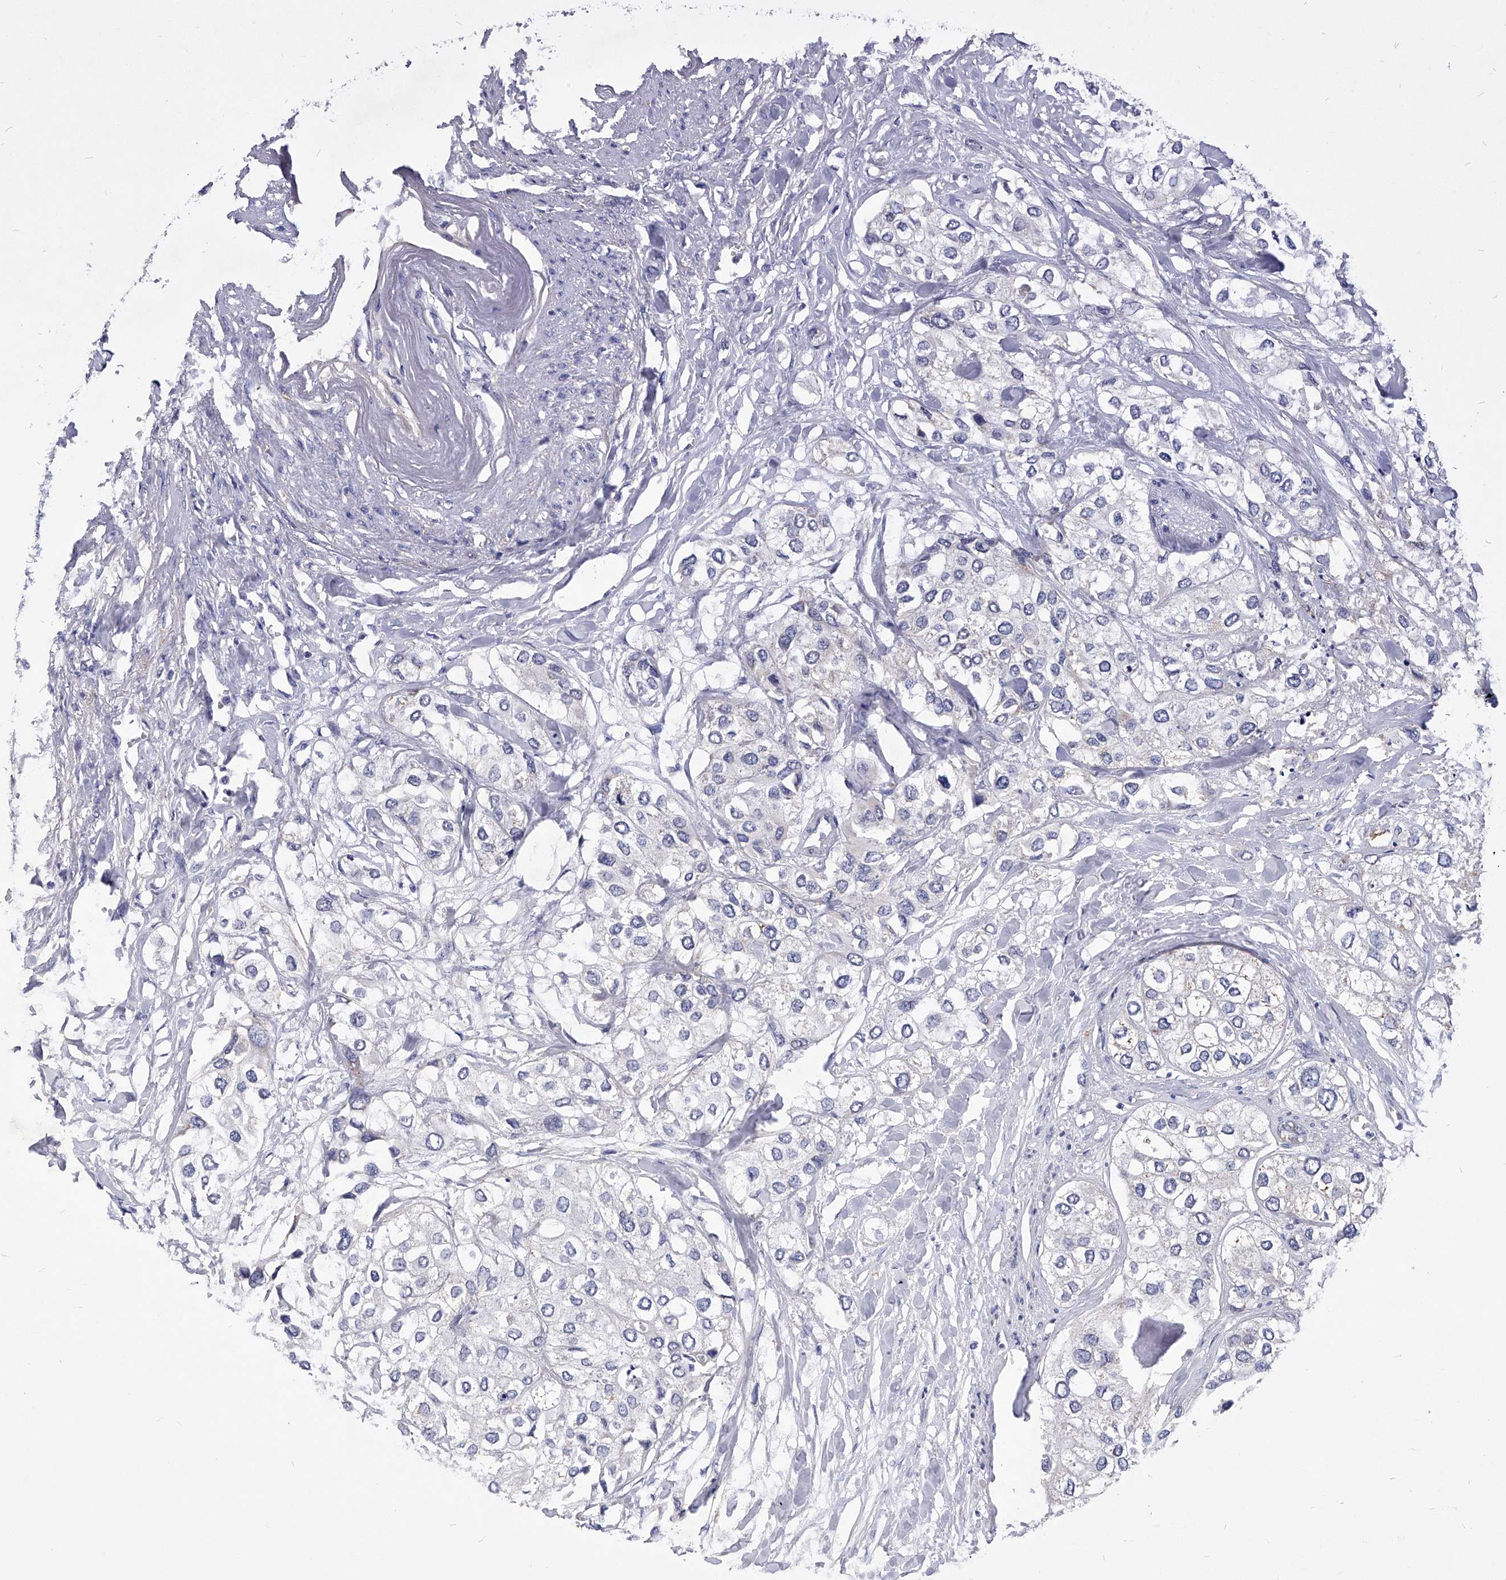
{"staining": {"intensity": "negative", "quantity": "none", "location": "none"}, "tissue": "urothelial cancer", "cell_type": "Tumor cells", "image_type": "cancer", "snomed": [{"axis": "morphology", "description": "Urothelial carcinoma, High grade"}, {"axis": "topography", "description": "Urinary bladder"}], "caption": "The immunohistochemistry (IHC) histopathology image has no significant staining in tumor cells of urothelial cancer tissue. (Stains: DAB IHC with hematoxylin counter stain, Microscopy: brightfield microscopy at high magnification).", "gene": "ZNF529", "patient": {"sex": "male", "age": 64}}